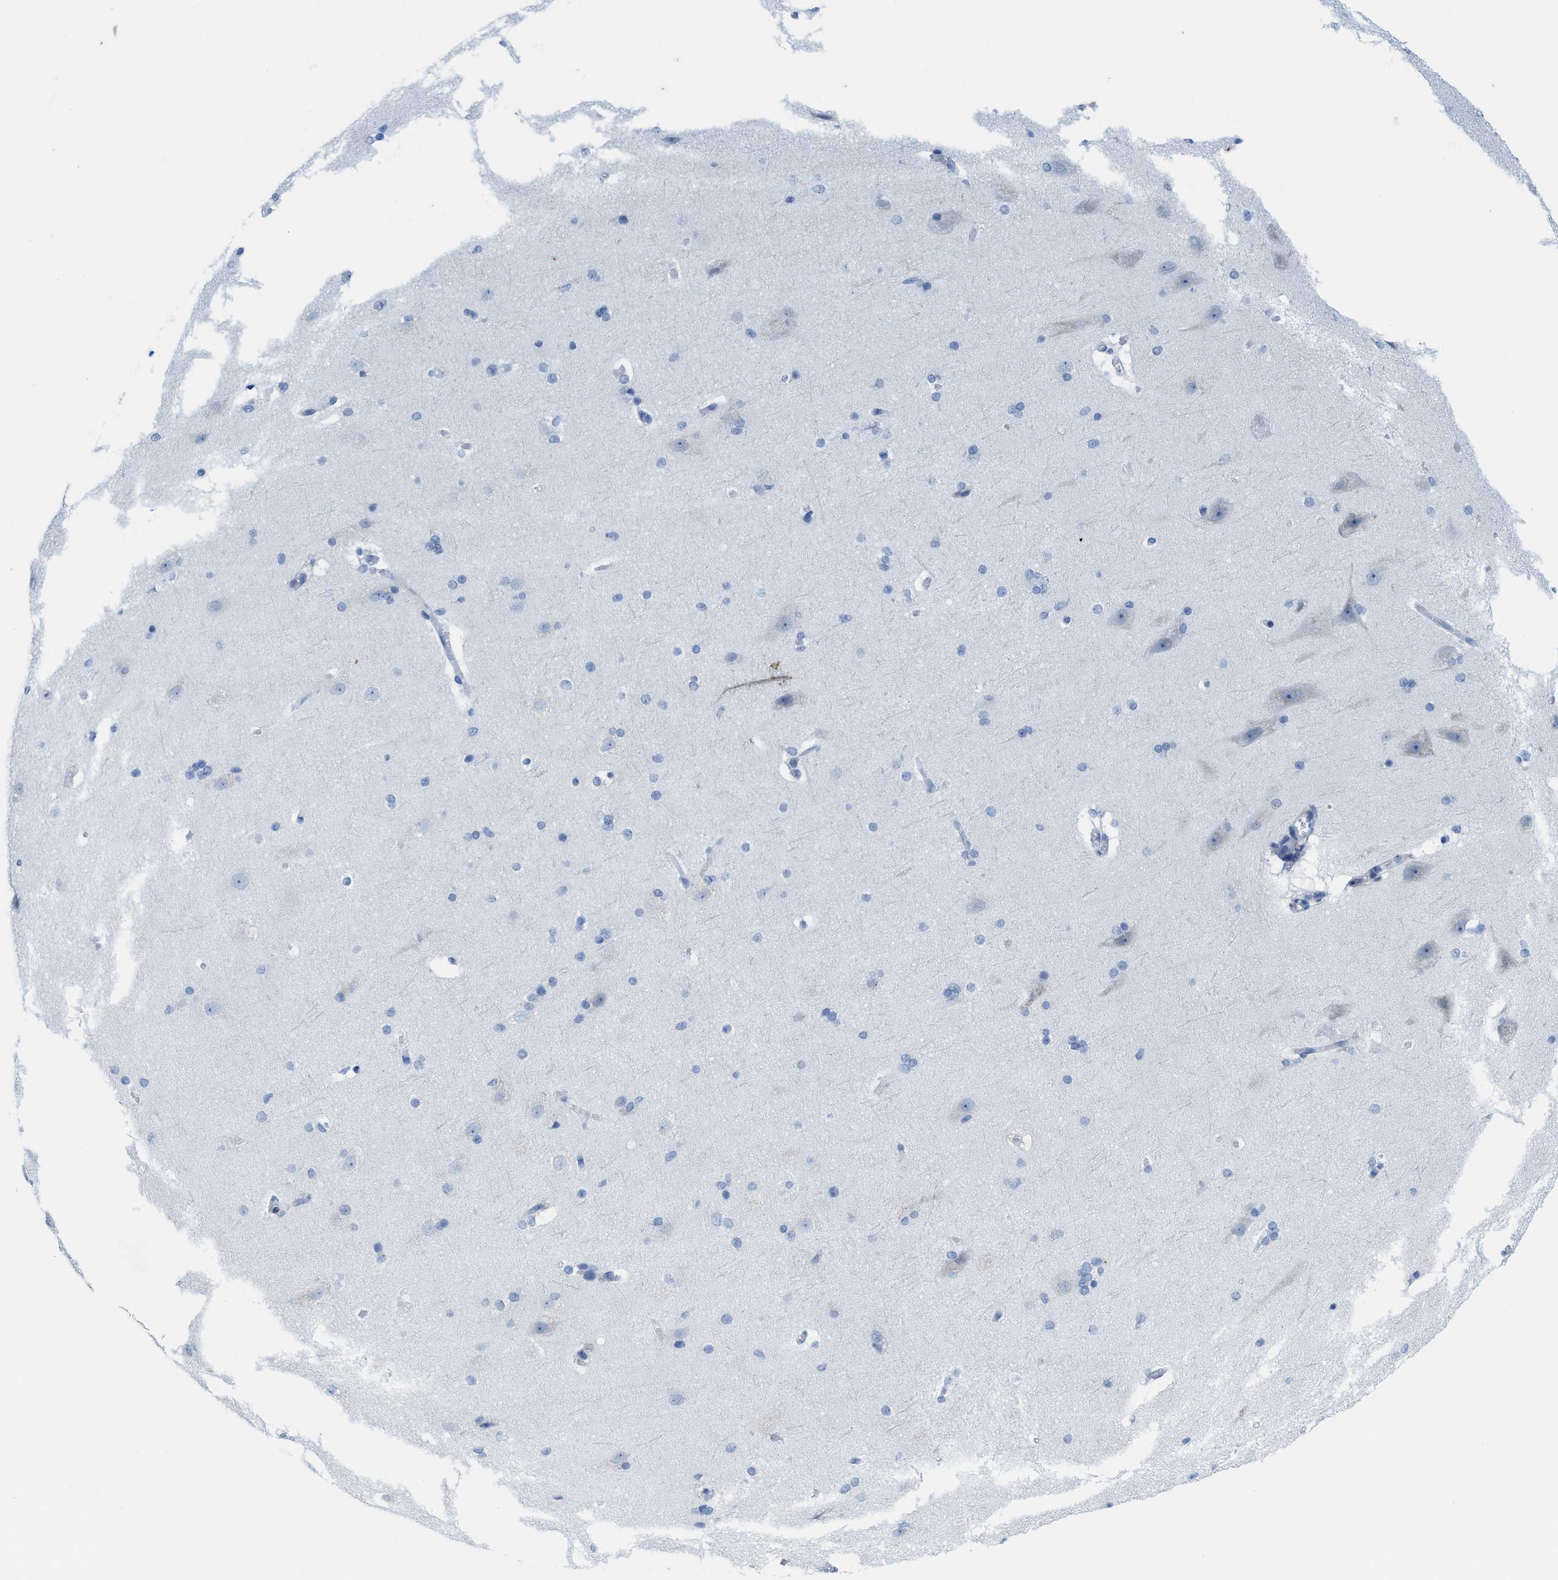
{"staining": {"intensity": "negative", "quantity": "none", "location": "none"}, "tissue": "cerebral cortex", "cell_type": "Endothelial cells", "image_type": "normal", "snomed": [{"axis": "morphology", "description": "Normal tissue, NOS"}, {"axis": "topography", "description": "Cerebral cortex"}, {"axis": "topography", "description": "Hippocampus"}], "caption": "IHC histopathology image of benign cerebral cortex: cerebral cortex stained with DAB displays no significant protein expression in endothelial cells. (Immunohistochemistry (ihc), brightfield microscopy, high magnification).", "gene": "KIFC3", "patient": {"sex": "female", "age": 19}}